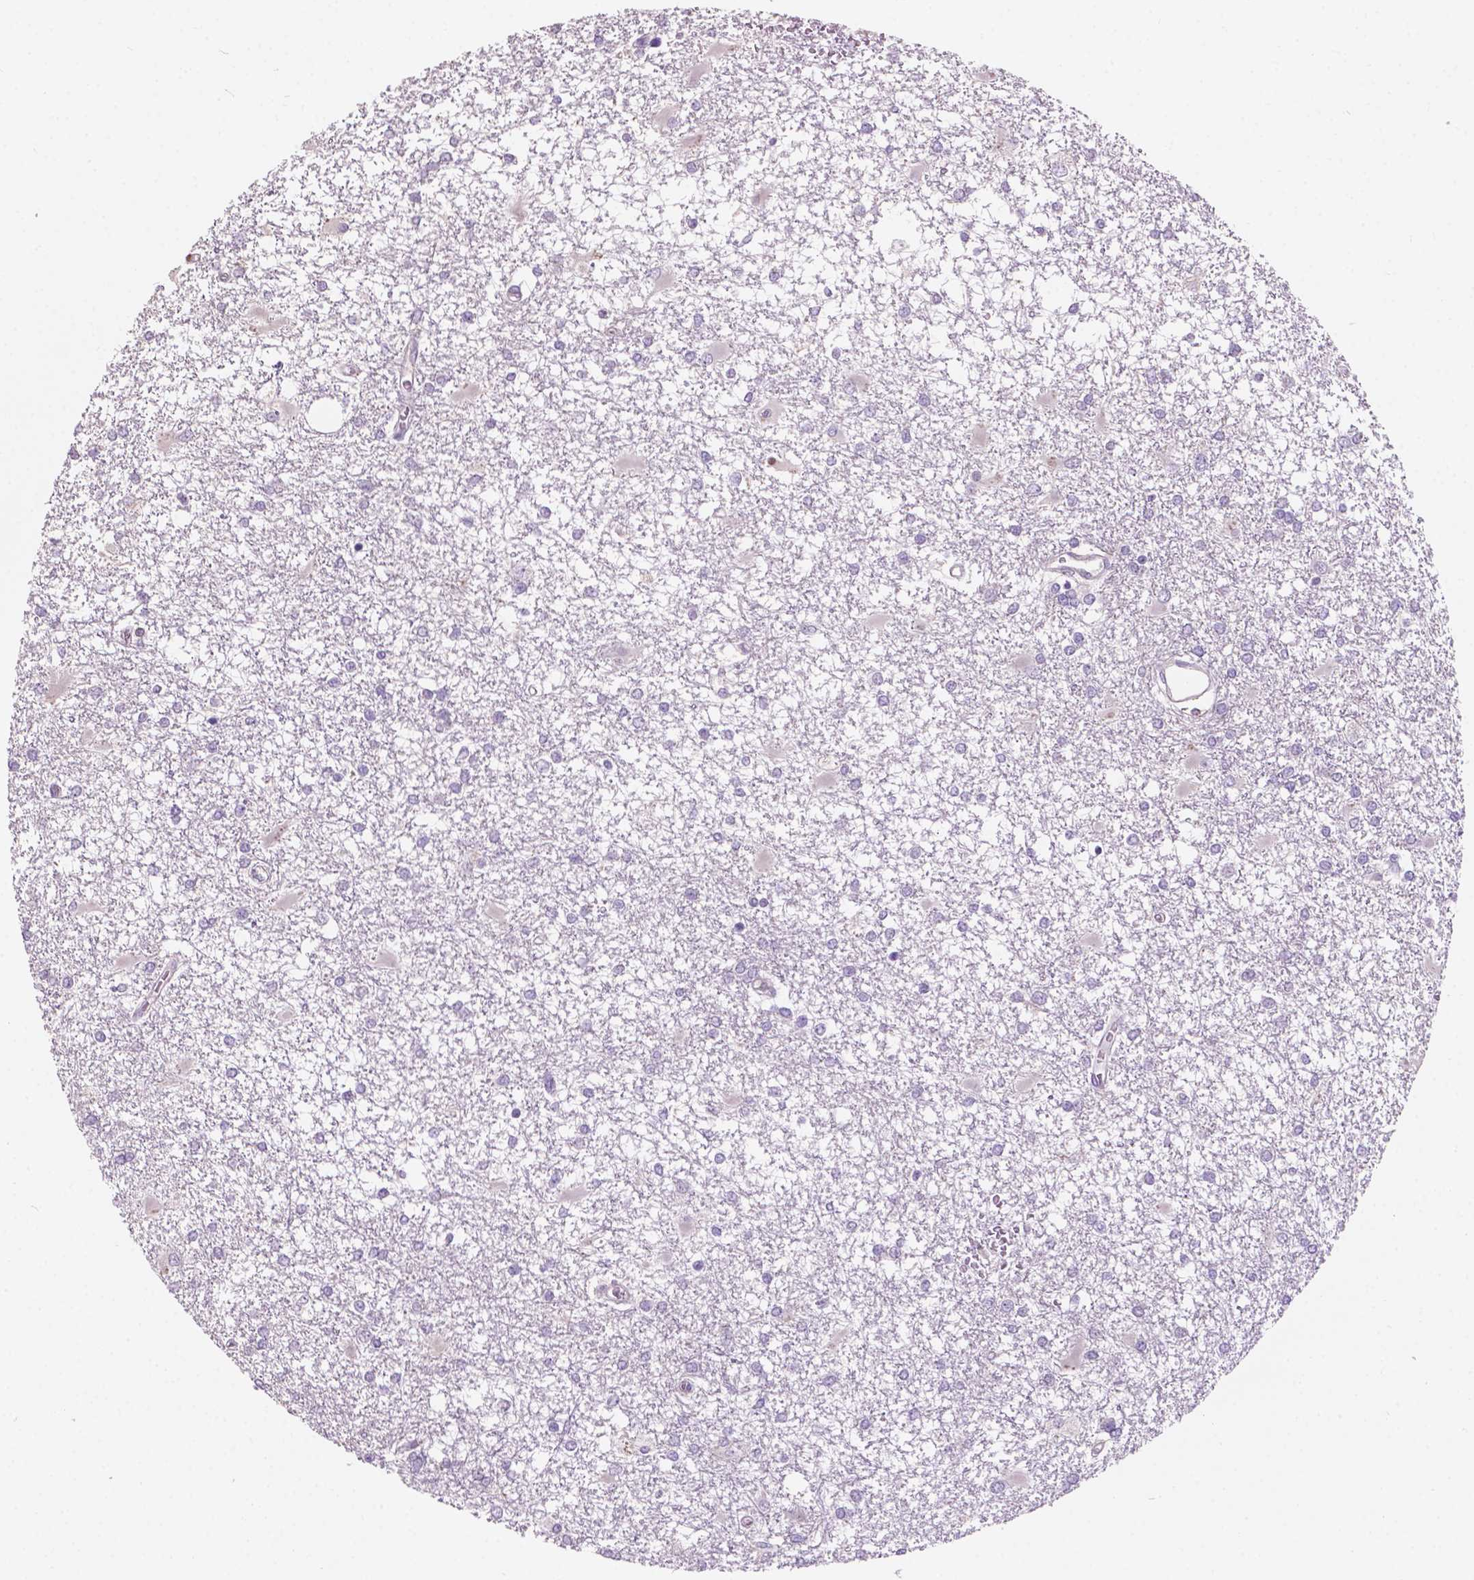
{"staining": {"intensity": "negative", "quantity": "none", "location": "none"}, "tissue": "glioma", "cell_type": "Tumor cells", "image_type": "cancer", "snomed": [{"axis": "morphology", "description": "Glioma, malignant, High grade"}, {"axis": "topography", "description": "Cerebral cortex"}], "caption": "Tumor cells show no significant positivity in malignant glioma (high-grade).", "gene": "SBSN", "patient": {"sex": "male", "age": 79}}